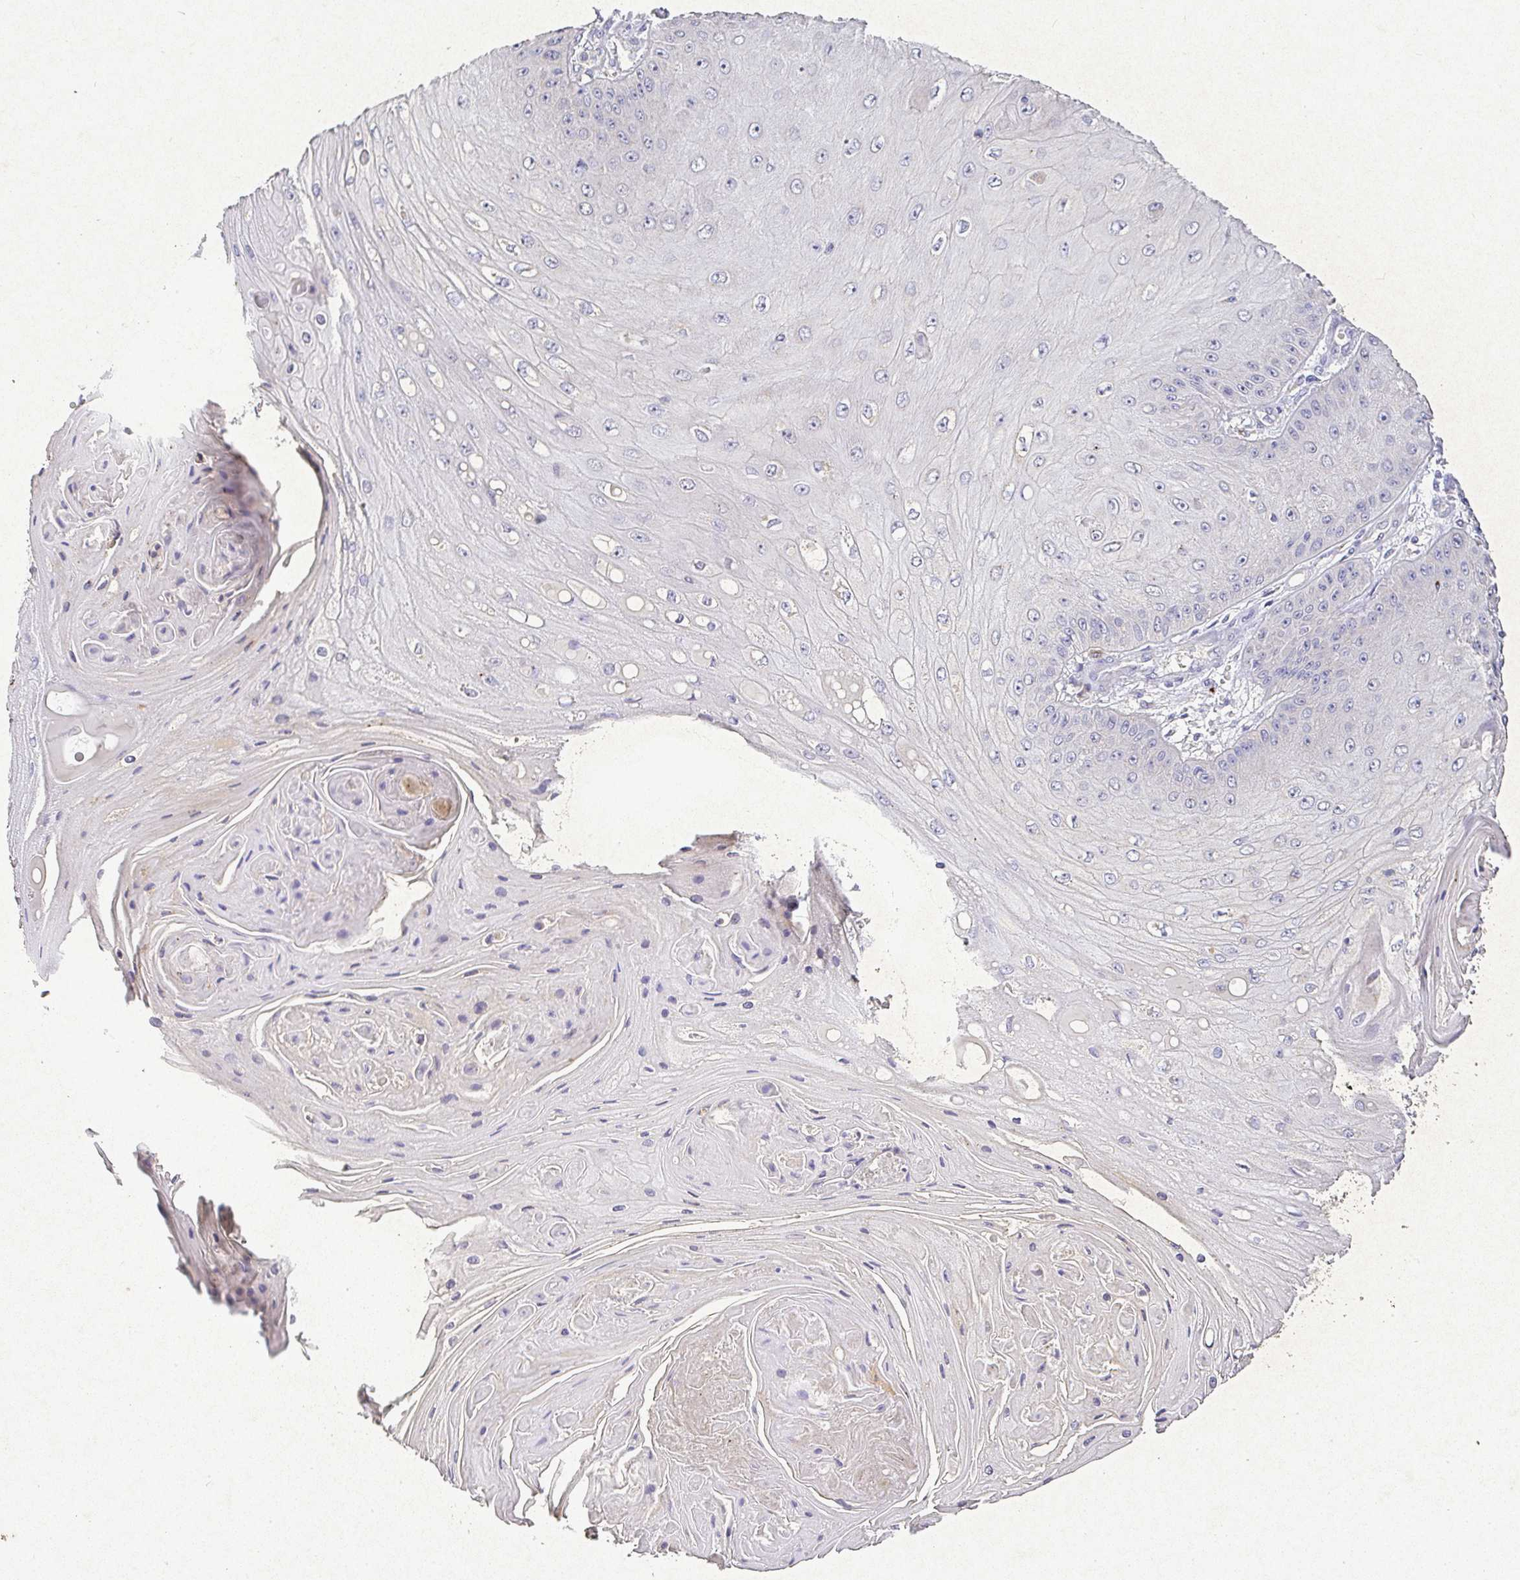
{"staining": {"intensity": "negative", "quantity": "none", "location": "none"}, "tissue": "skin cancer", "cell_type": "Tumor cells", "image_type": "cancer", "snomed": [{"axis": "morphology", "description": "Squamous cell carcinoma, NOS"}, {"axis": "topography", "description": "Skin"}], "caption": "High power microscopy image of an immunohistochemistry histopathology image of squamous cell carcinoma (skin), revealing no significant positivity in tumor cells.", "gene": "RPS2", "patient": {"sex": "male", "age": 70}}